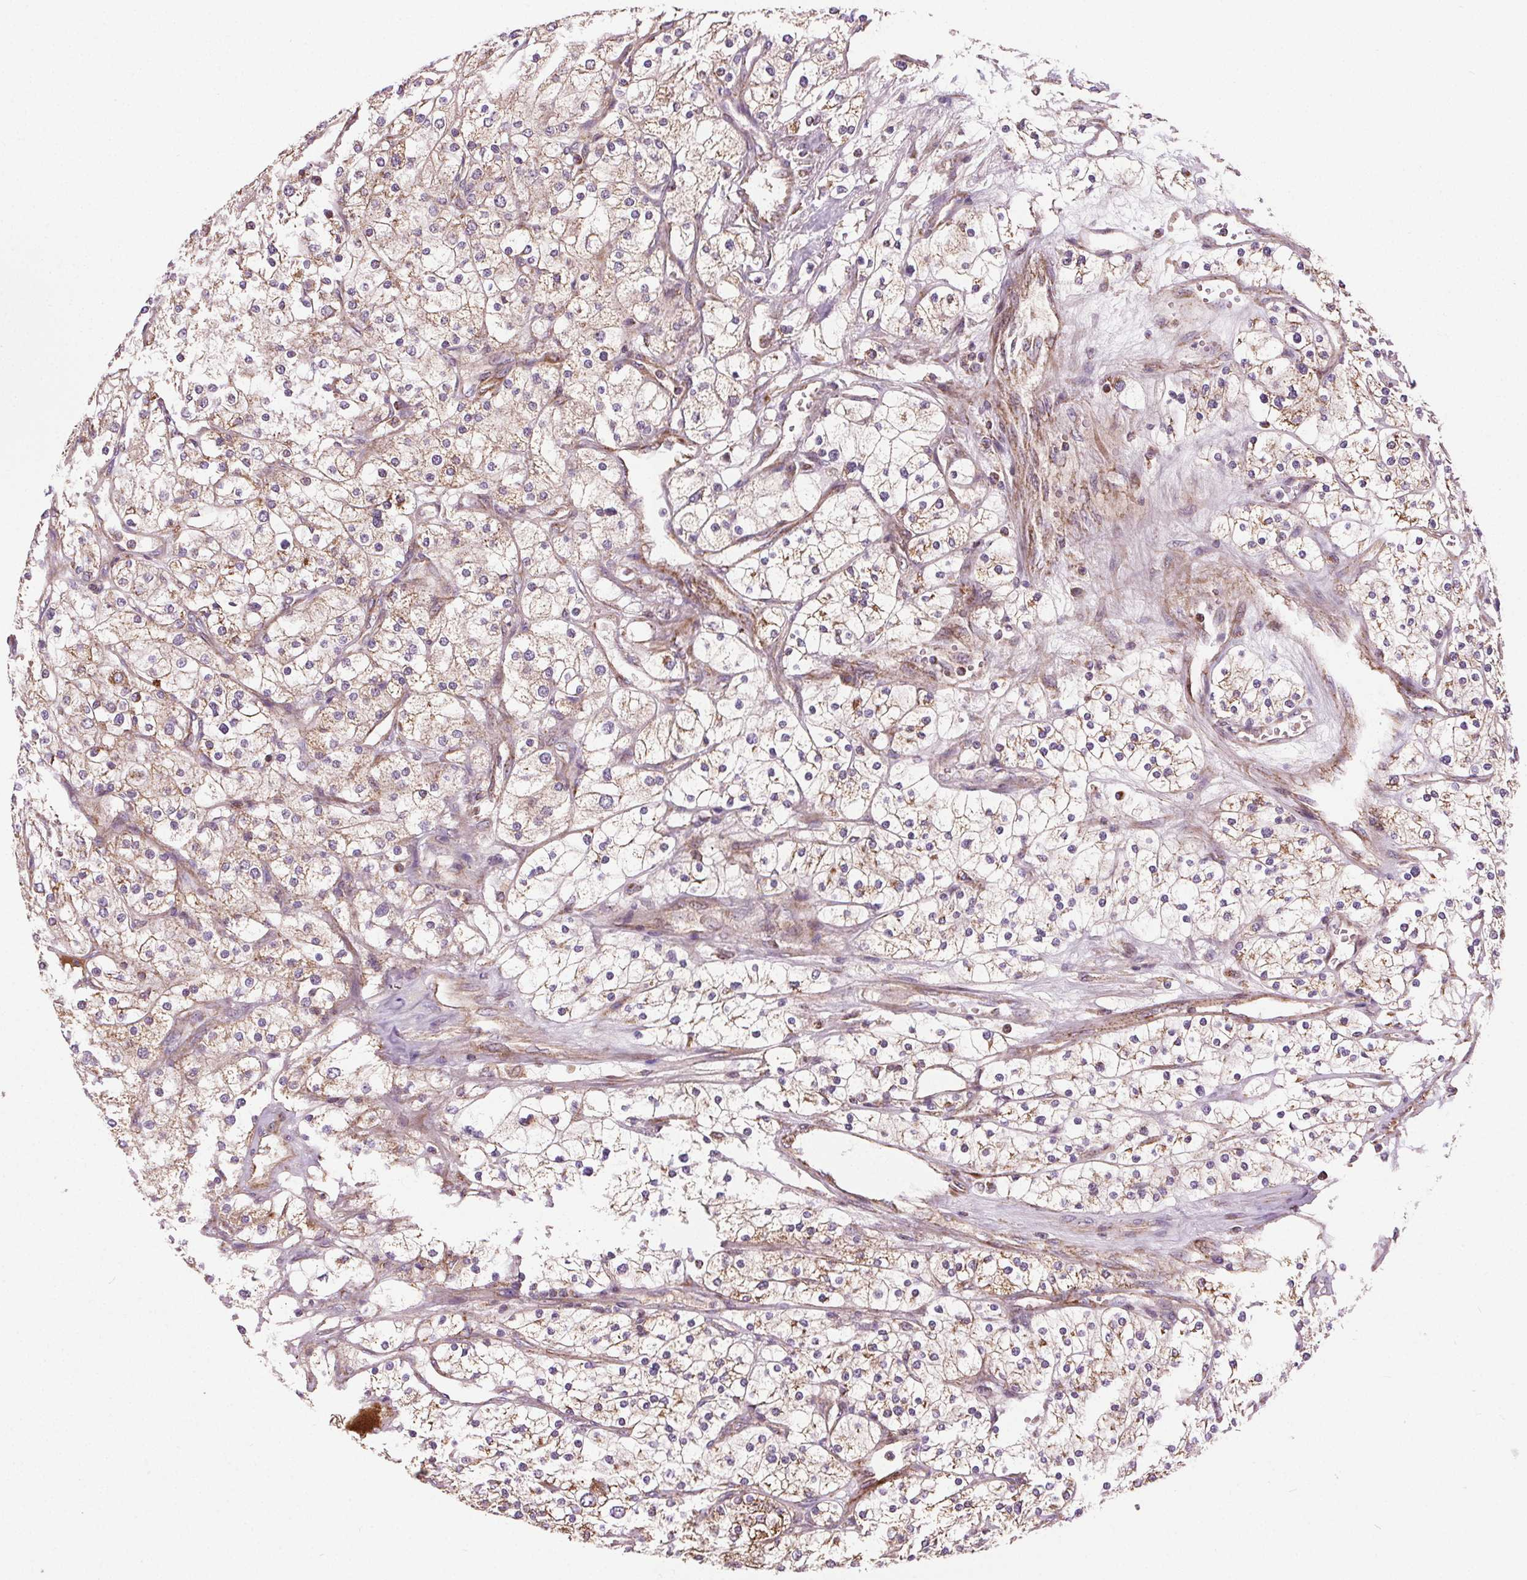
{"staining": {"intensity": "moderate", "quantity": "<25%", "location": "cytoplasmic/membranous"}, "tissue": "renal cancer", "cell_type": "Tumor cells", "image_type": "cancer", "snomed": [{"axis": "morphology", "description": "Adenocarcinoma, NOS"}, {"axis": "topography", "description": "Kidney"}], "caption": "This histopathology image displays immunohistochemistry (IHC) staining of human renal adenocarcinoma, with low moderate cytoplasmic/membranous positivity in approximately <25% of tumor cells.", "gene": "GOLT1B", "patient": {"sex": "male", "age": 80}}